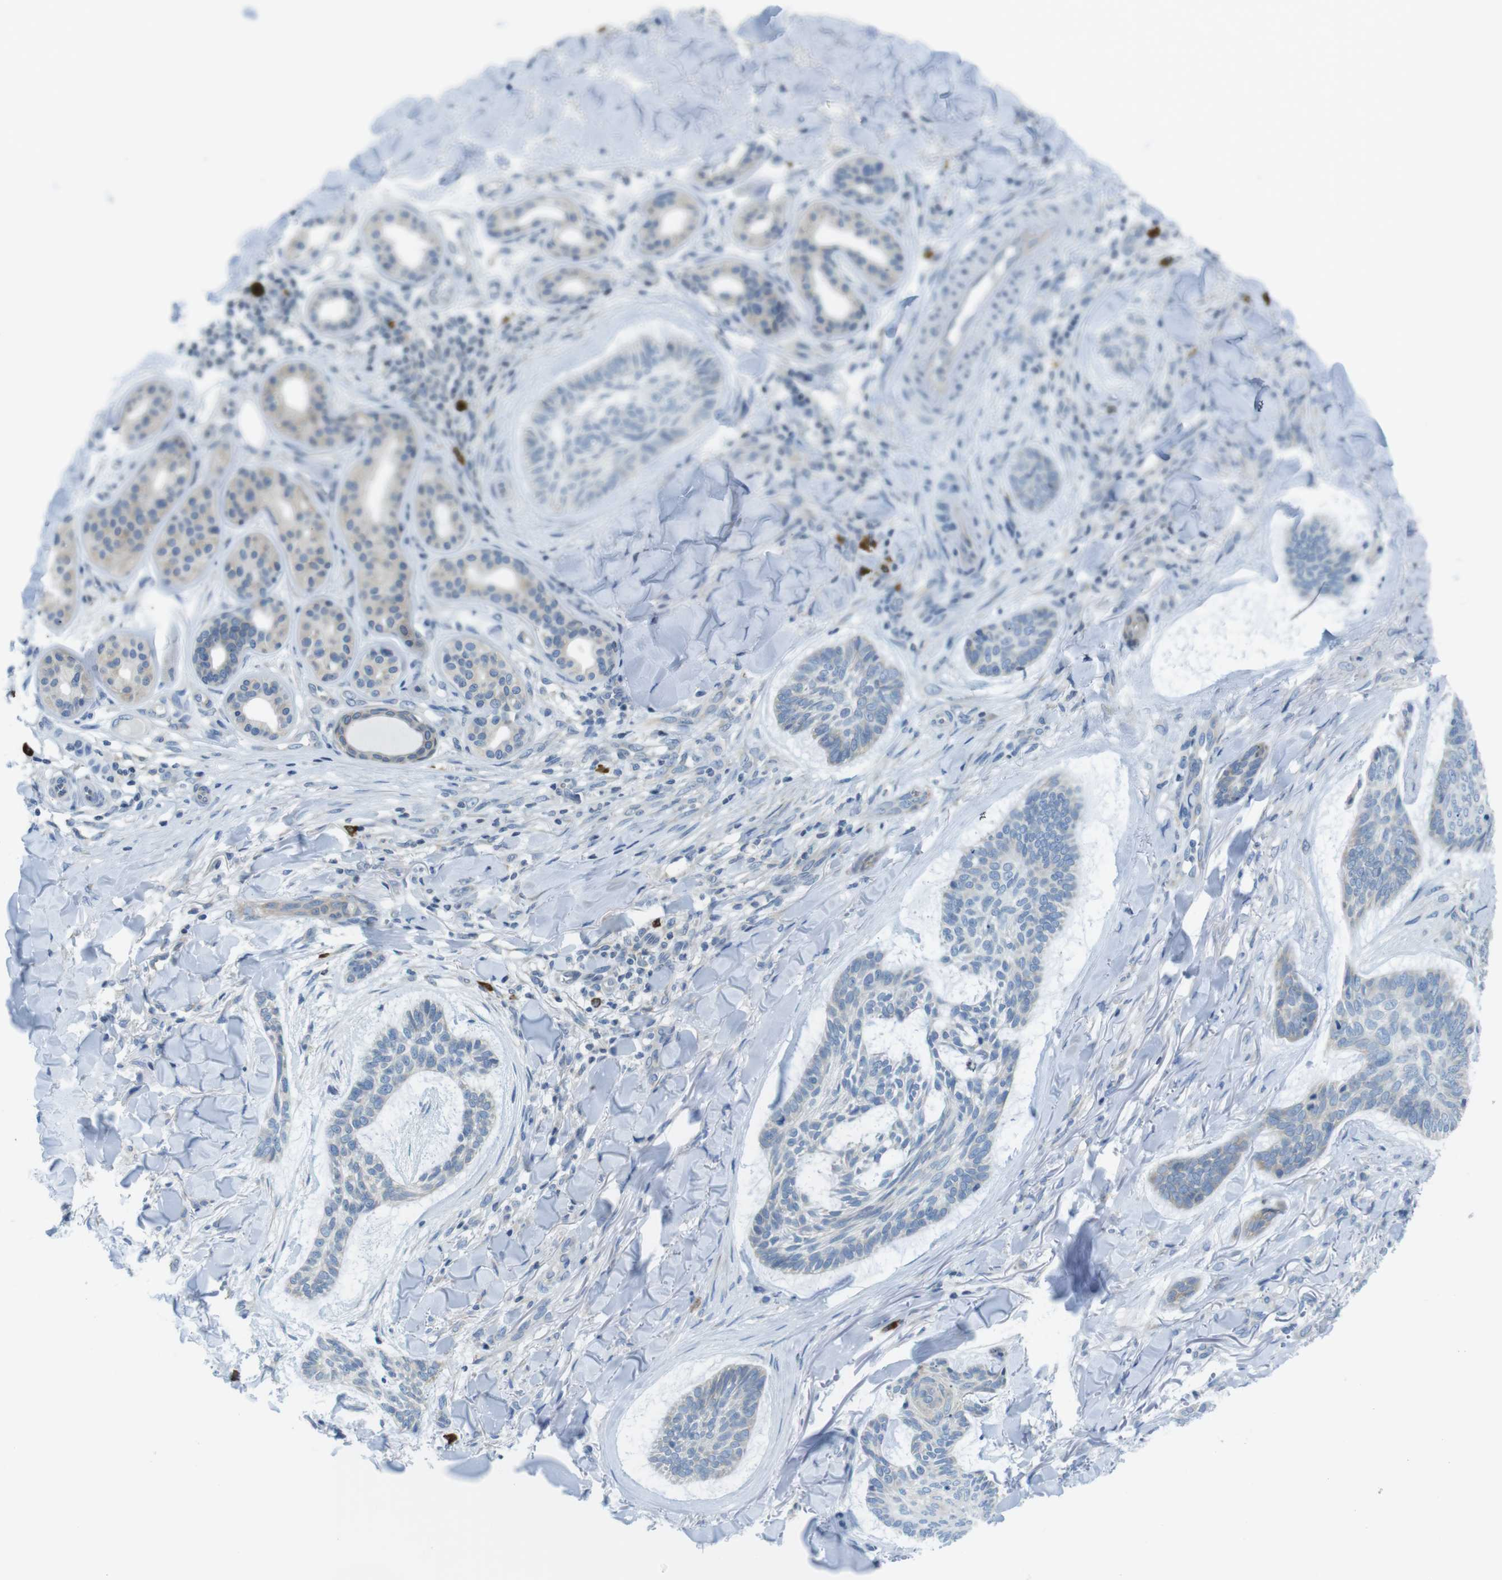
{"staining": {"intensity": "negative", "quantity": "none", "location": "none"}, "tissue": "skin cancer", "cell_type": "Tumor cells", "image_type": "cancer", "snomed": [{"axis": "morphology", "description": "Basal cell carcinoma"}, {"axis": "topography", "description": "Skin"}], "caption": "Immunohistochemistry photomicrograph of neoplastic tissue: skin basal cell carcinoma stained with DAB (3,3'-diaminobenzidine) reveals no significant protein positivity in tumor cells.", "gene": "CLPTM1L", "patient": {"sex": "male", "age": 43}}